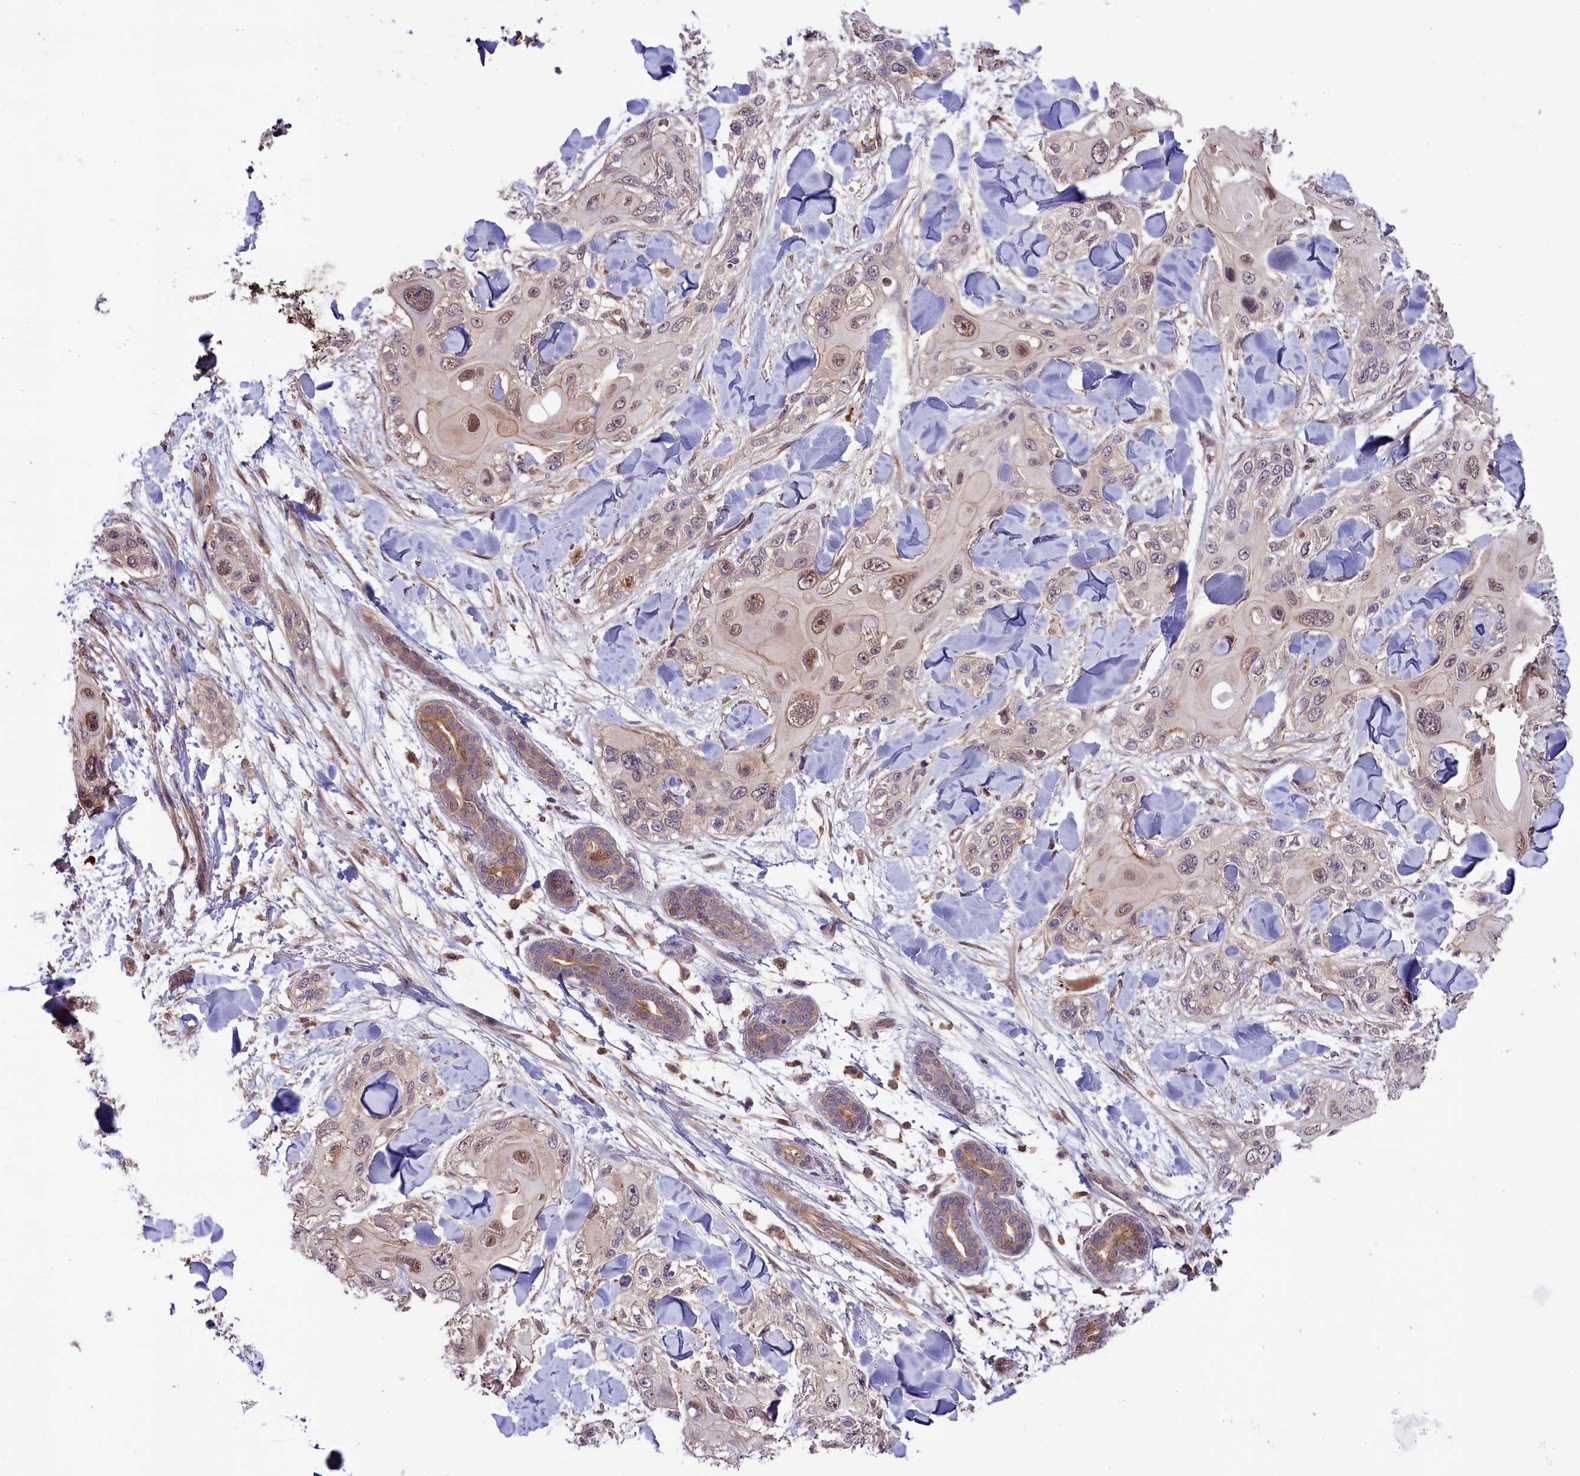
{"staining": {"intensity": "moderate", "quantity": "<25%", "location": "nuclear"}, "tissue": "skin cancer", "cell_type": "Tumor cells", "image_type": "cancer", "snomed": [{"axis": "morphology", "description": "Normal tissue, NOS"}, {"axis": "morphology", "description": "Squamous cell carcinoma, NOS"}, {"axis": "topography", "description": "Skin"}], "caption": "Protein analysis of skin squamous cell carcinoma tissue exhibits moderate nuclear staining in about <25% of tumor cells. Nuclei are stained in blue.", "gene": "SKIDA1", "patient": {"sex": "male", "age": 72}}